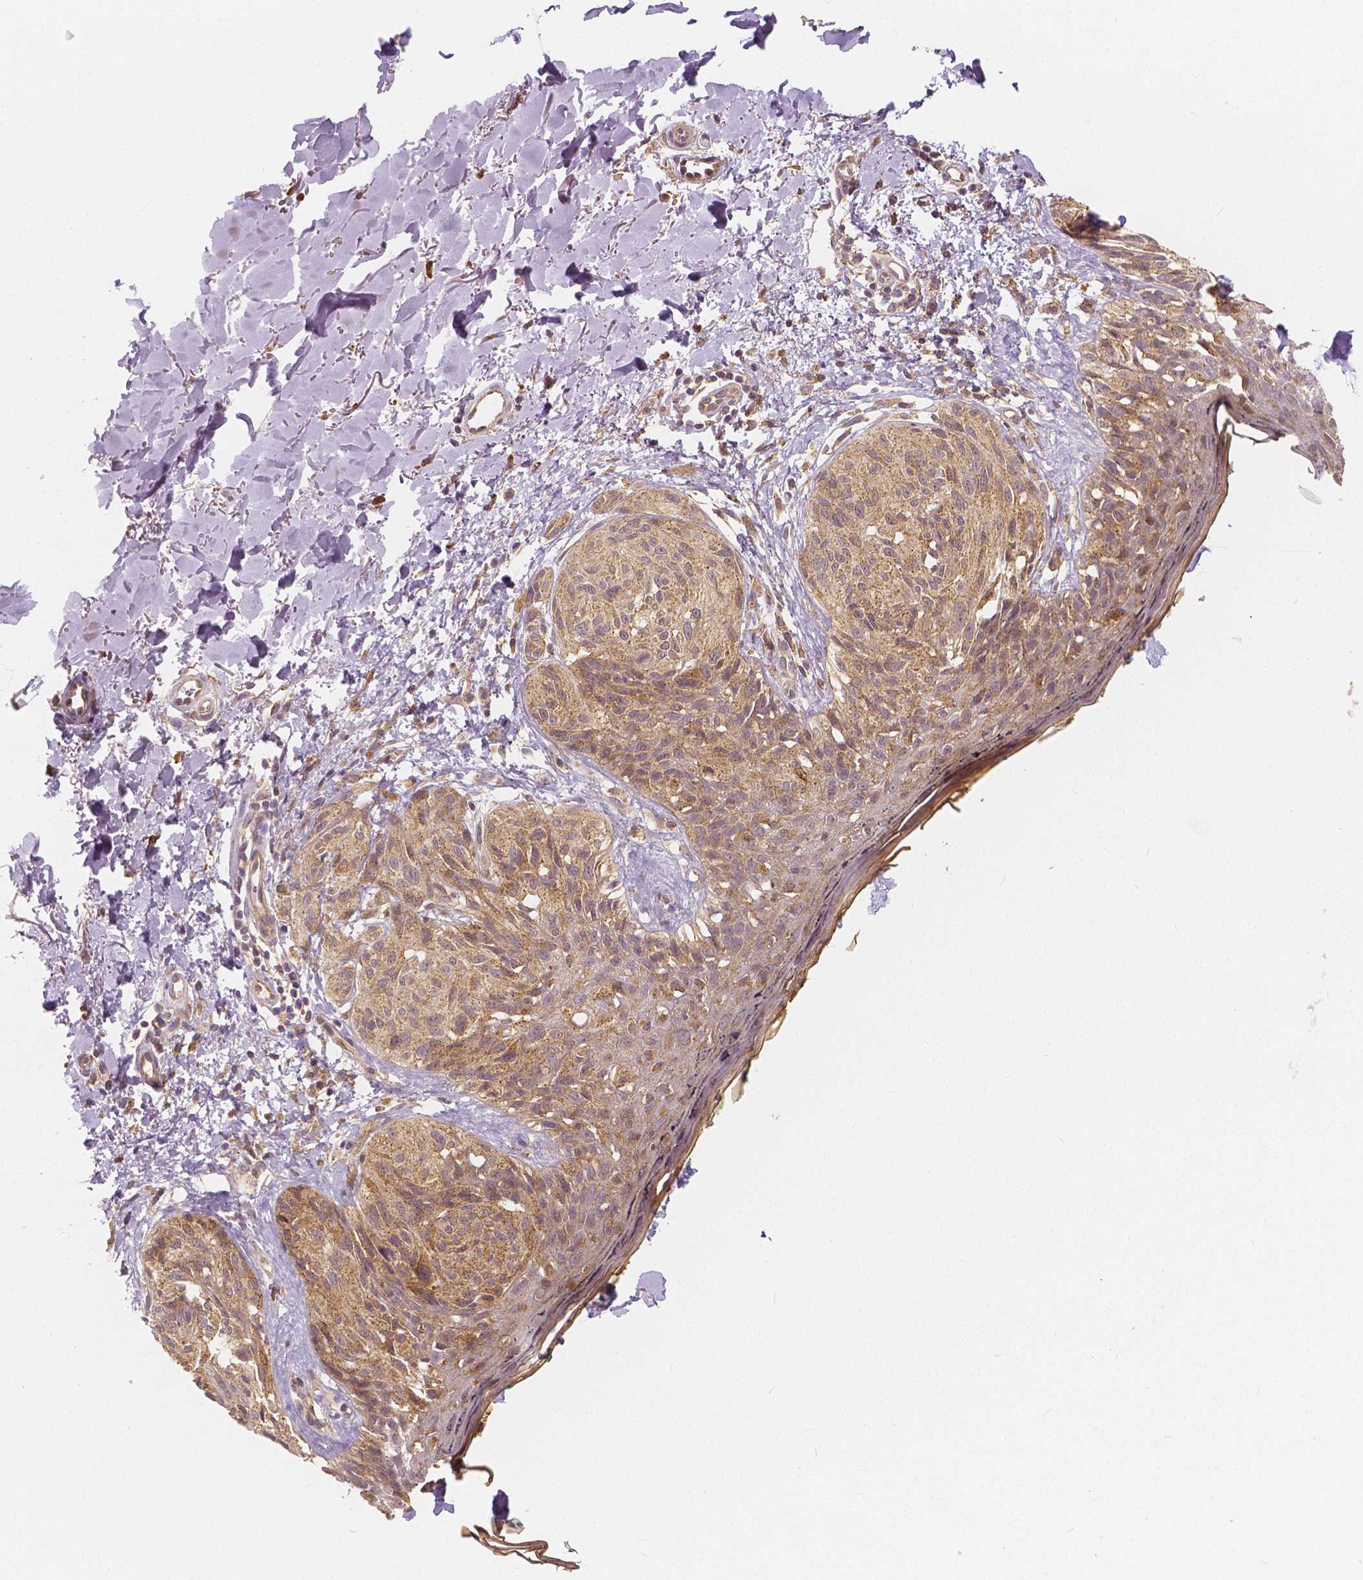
{"staining": {"intensity": "moderate", "quantity": ">75%", "location": "cytoplasmic/membranous"}, "tissue": "melanoma", "cell_type": "Tumor cells", "image_type": "cancer", "snomed": [{"axis": "morphology", "description": "Malignant melanoma, NOS"}, {"axis": "topography", "description": "Skin"}], "caption": "Malignant melanoma stained with IHC reveals moderate cytoplasmic/membranous staining in about >75% of tumor cells.", "gene": "SNX12", "patient": {"sex": "female", "age": 87}}